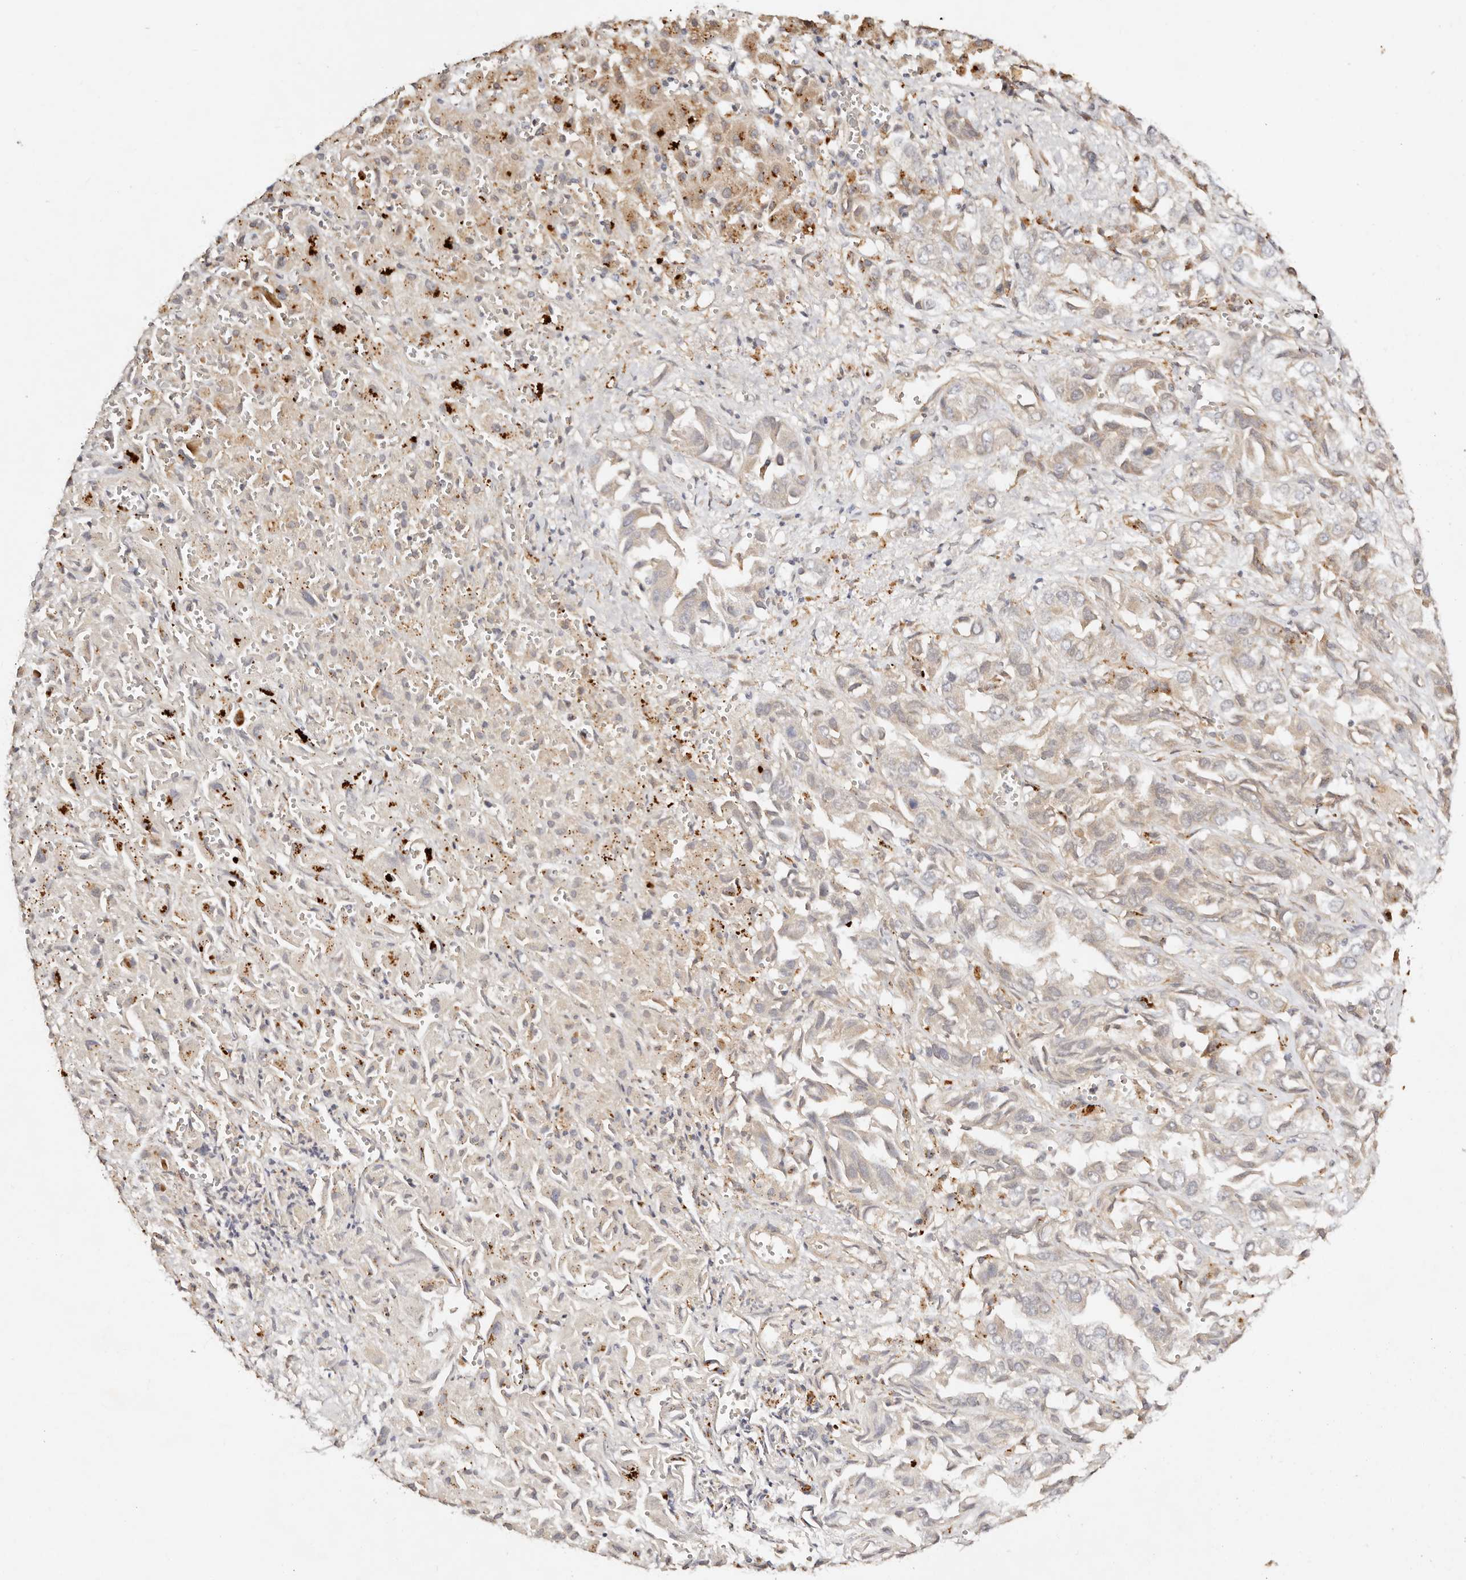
{"staining": {"intensity": "weak", "quantity": "25%-75%", "location": "cytoplasmic/membranous"}, "tissue": "liver cancer", "cell_type": "Tumor cells", "image_type": "cancer", "snomed": [{"axis": "morphology", "description": "Cholangiocarcinoma"}, {"axis": "topography", "description": "Liver"}], "caption": "A photomicrograph showing weak cytoplasmic/membranous expression in approximately 25%-75% of tumor cells in liver cancer (cholangiocarcinoma), as visualized by brown immunohistochemical staining.", "gene": "DENND11", "patient": {"sex": "female", "age": 52}}